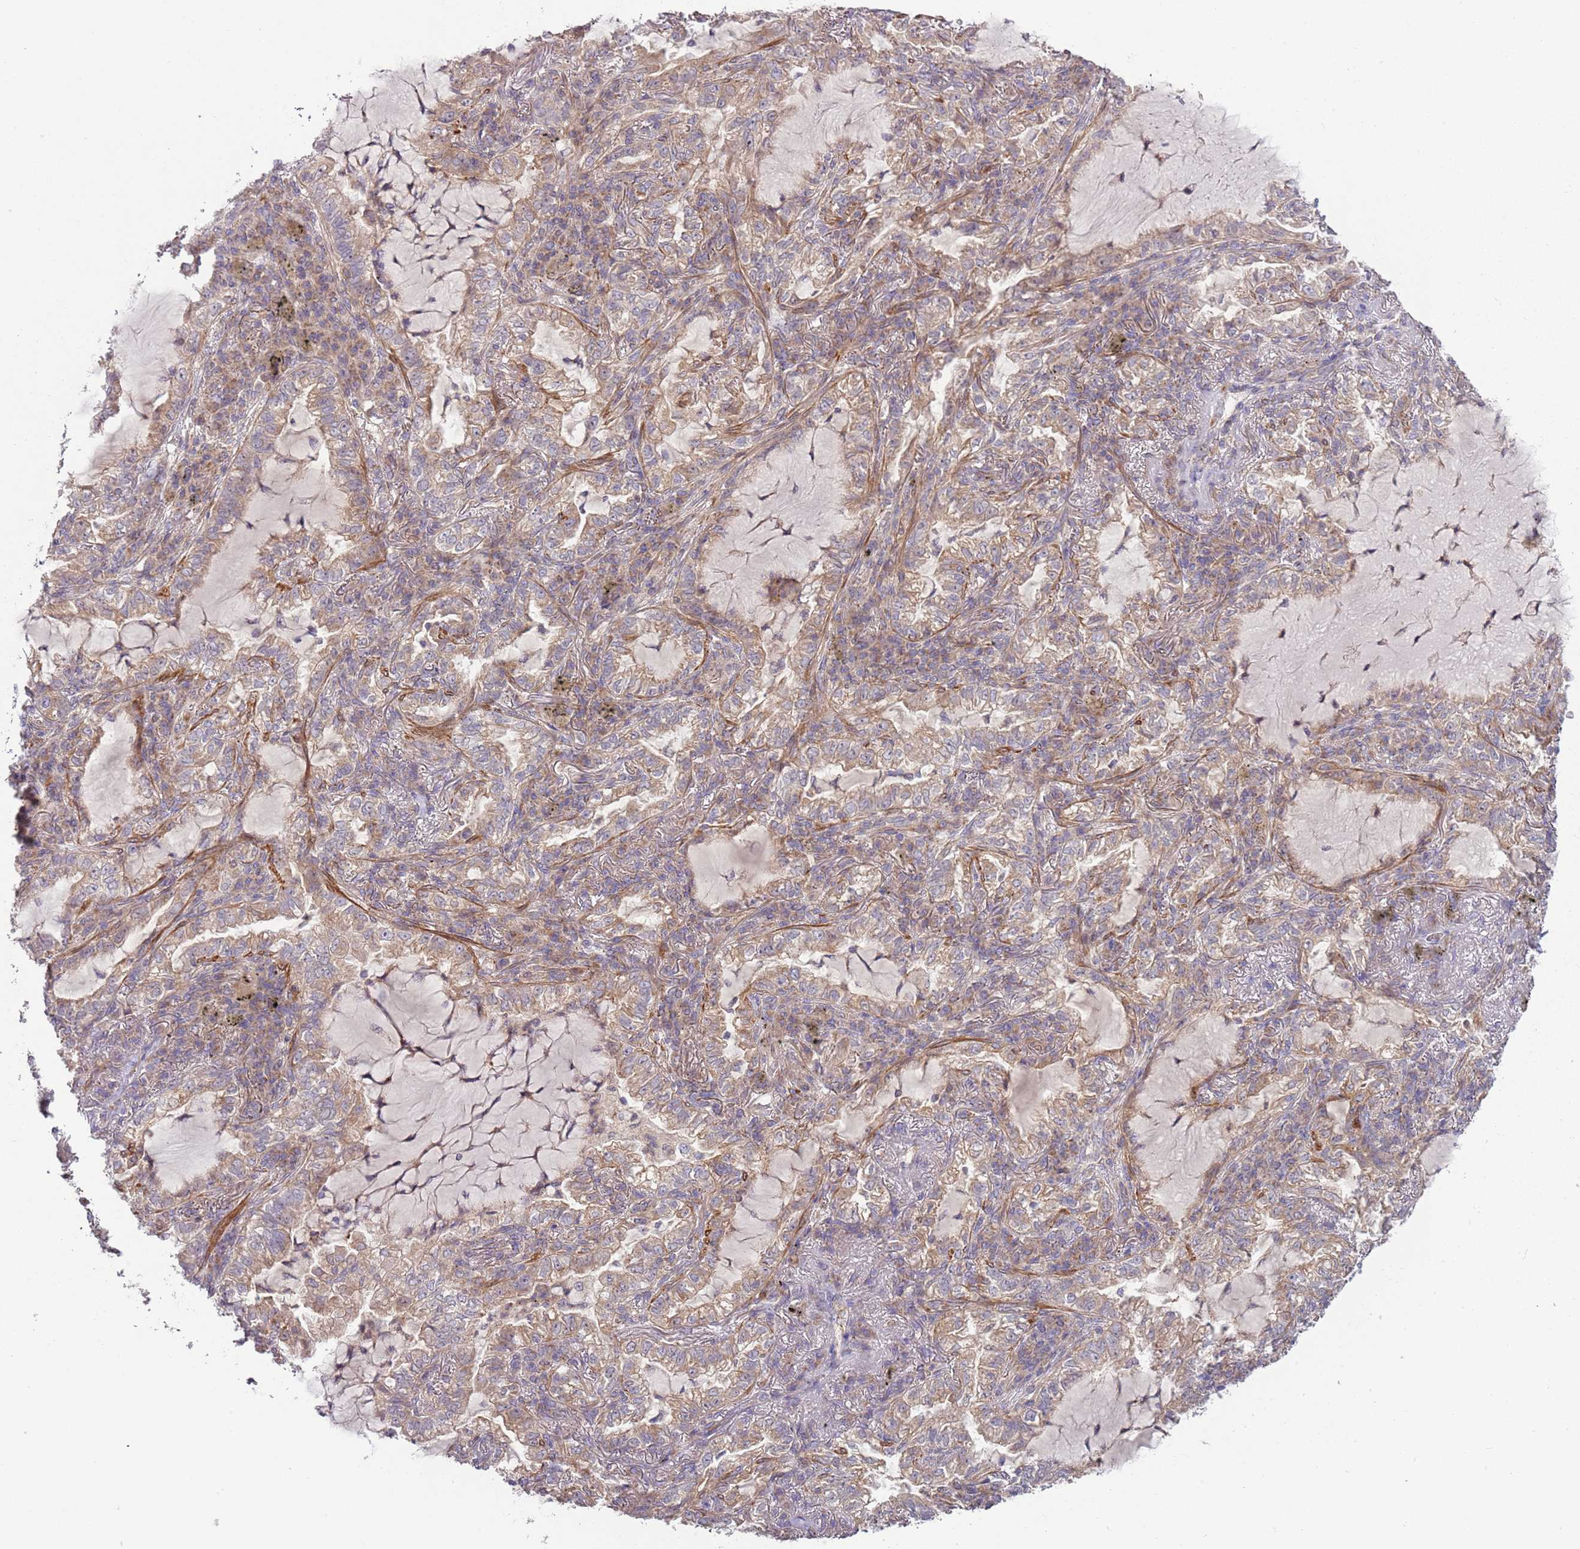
{"staining": {"intensity": "moderate", "quantity": "25%-75%", "location": "cytoplasmic/membranous"}, "tissue": "lung cancer", "cell_type": "Tumor cells", "image_type": "cancer", "snomed": [{"axis": "morphology", "description": "Adenocarcinoma, NOS"}, {"axis": "topography", "description": "Lung"}], "caption": "DAB immunohistochemical staining of human lung adenocarcinoma reveals moderate cytoplasmic/membranous protein positivity in approximately 25%-75% of tumor cells.", "gene": "DTD2", "patient": {"sex": "female", "age": 73}}